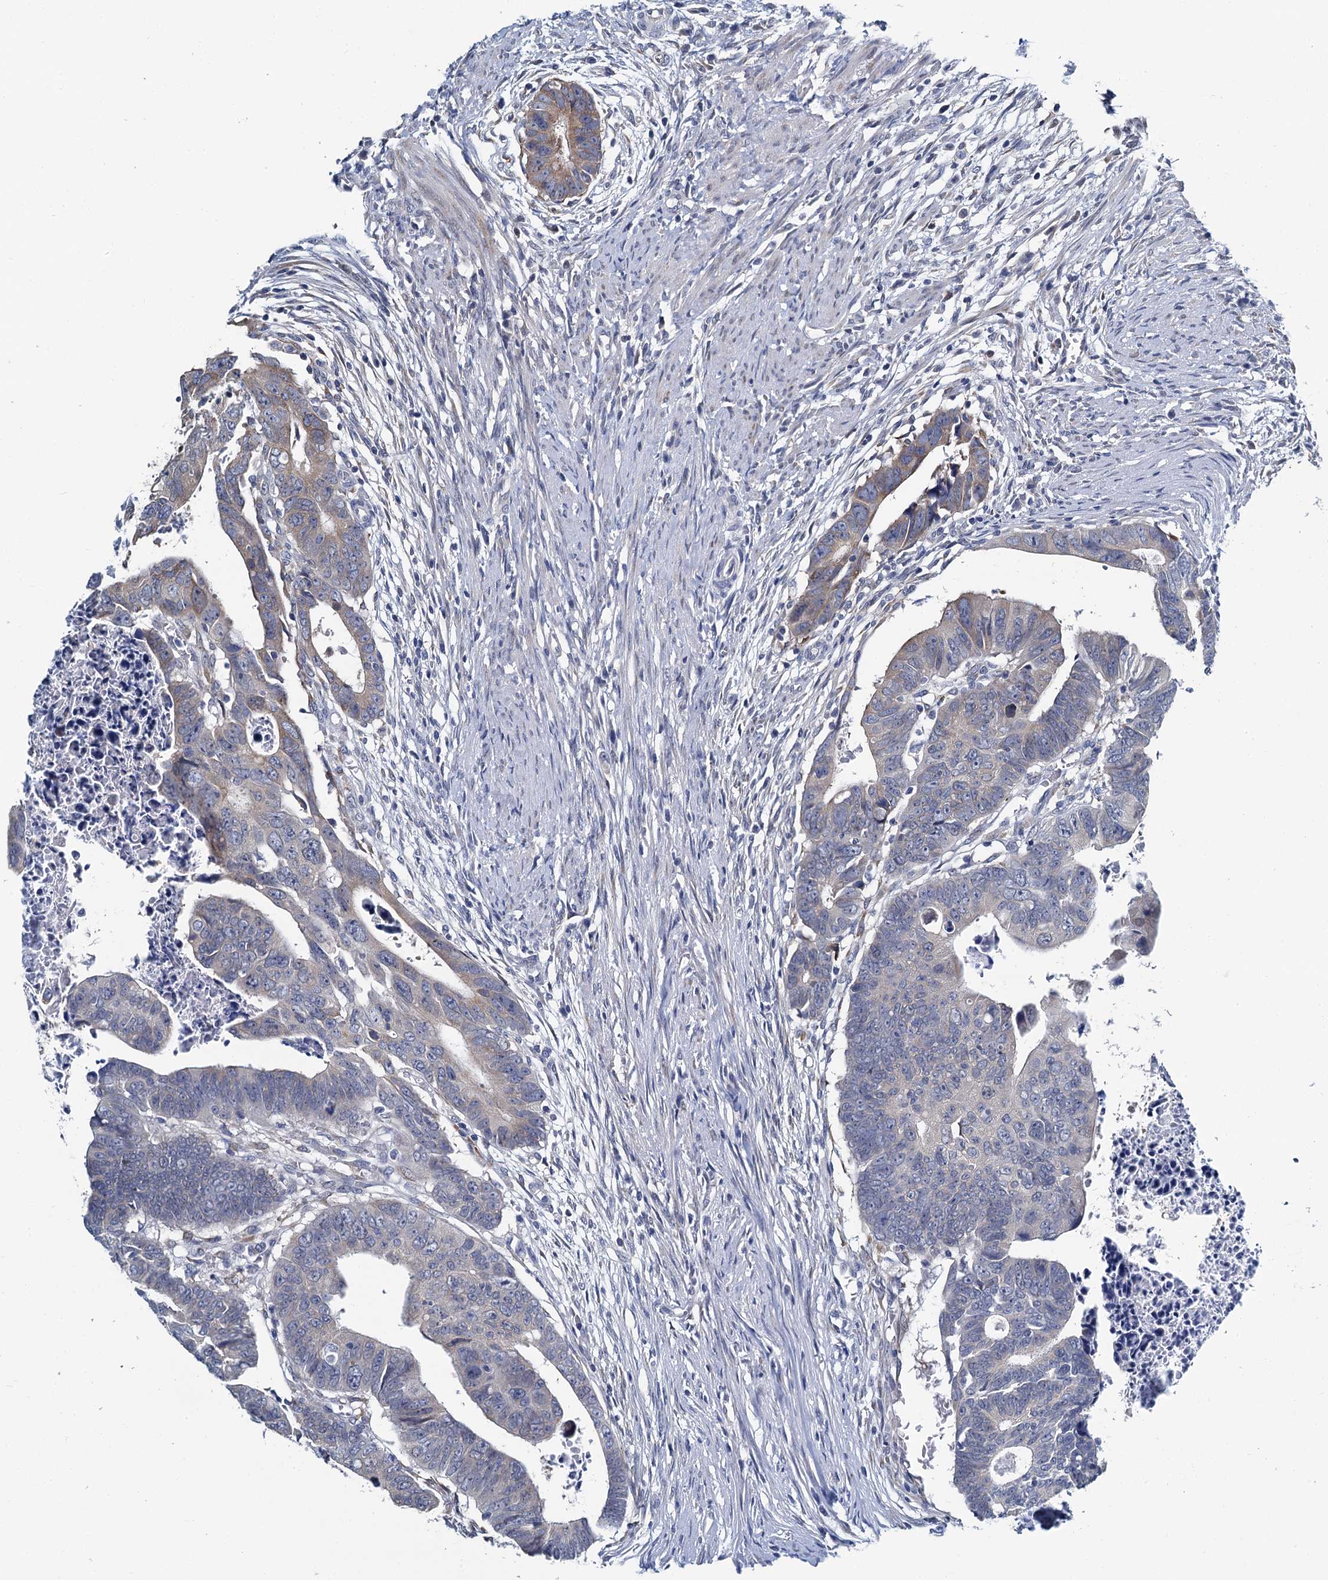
{"staining": {"intensity": "moderate", "quantity": "<25%", "location": "cytoplasmic/membranous"}, "tissue": "colorectal cancer", "cell_type": "Tumor cells", "image_type": "cancer", "snomed": [{"axis": "morphology", "description": "Adenocarcinoma, NOS"}, {"axis": "topography", "description": "Rectum"}], "caption": "This histopathology image exhibits immunohistochemistry (IHC) staining of colorectal adenocarcinoma, with low moderate cytoplasmic/membranous expression in approximately <25% of tumor cells.", "gene": "MIOX", "patient": {"sex": "female", "age": 65}}